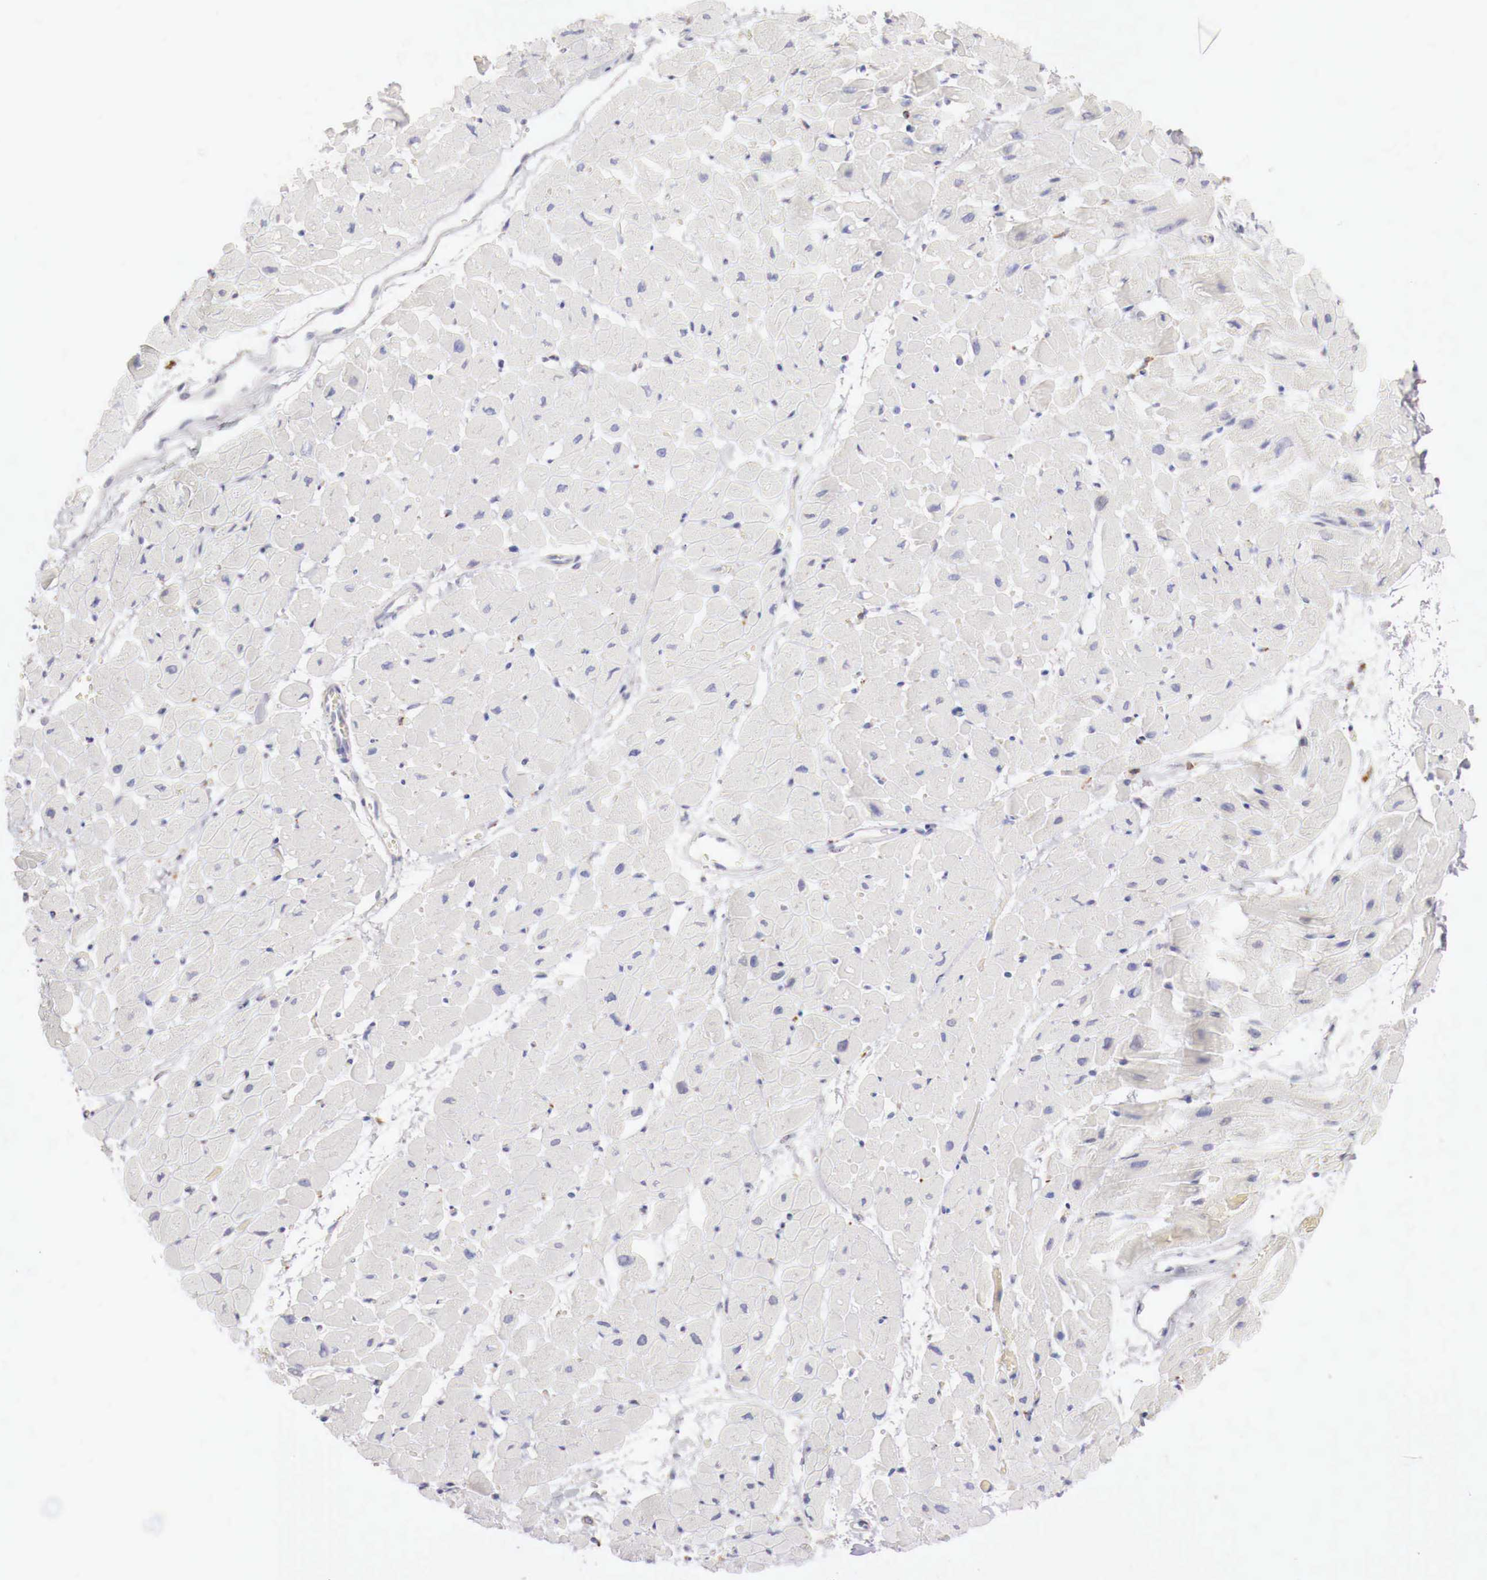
{"staining": {"intensity": "negative", "quantity": "none", "location": "none"}, "tissue": "heart muscle", "cell_type": "Cardiomyocytes", "image_type": "normal", "snomed": [{"axis": "morphology", "description": "Normal tissue, NOS"}, {"axis": "topography", "description": "Heart"}], "caption": "This is a photomicrograph of immunohistochemistry staining of benign heart muscle, which shows no positivity in cardiomyocytes. (DAB immunohistochemistry visualized using brightfield microscopy, high magnification).", "gene": "GLA", "patient": {"sex": "male", "age": 45}}